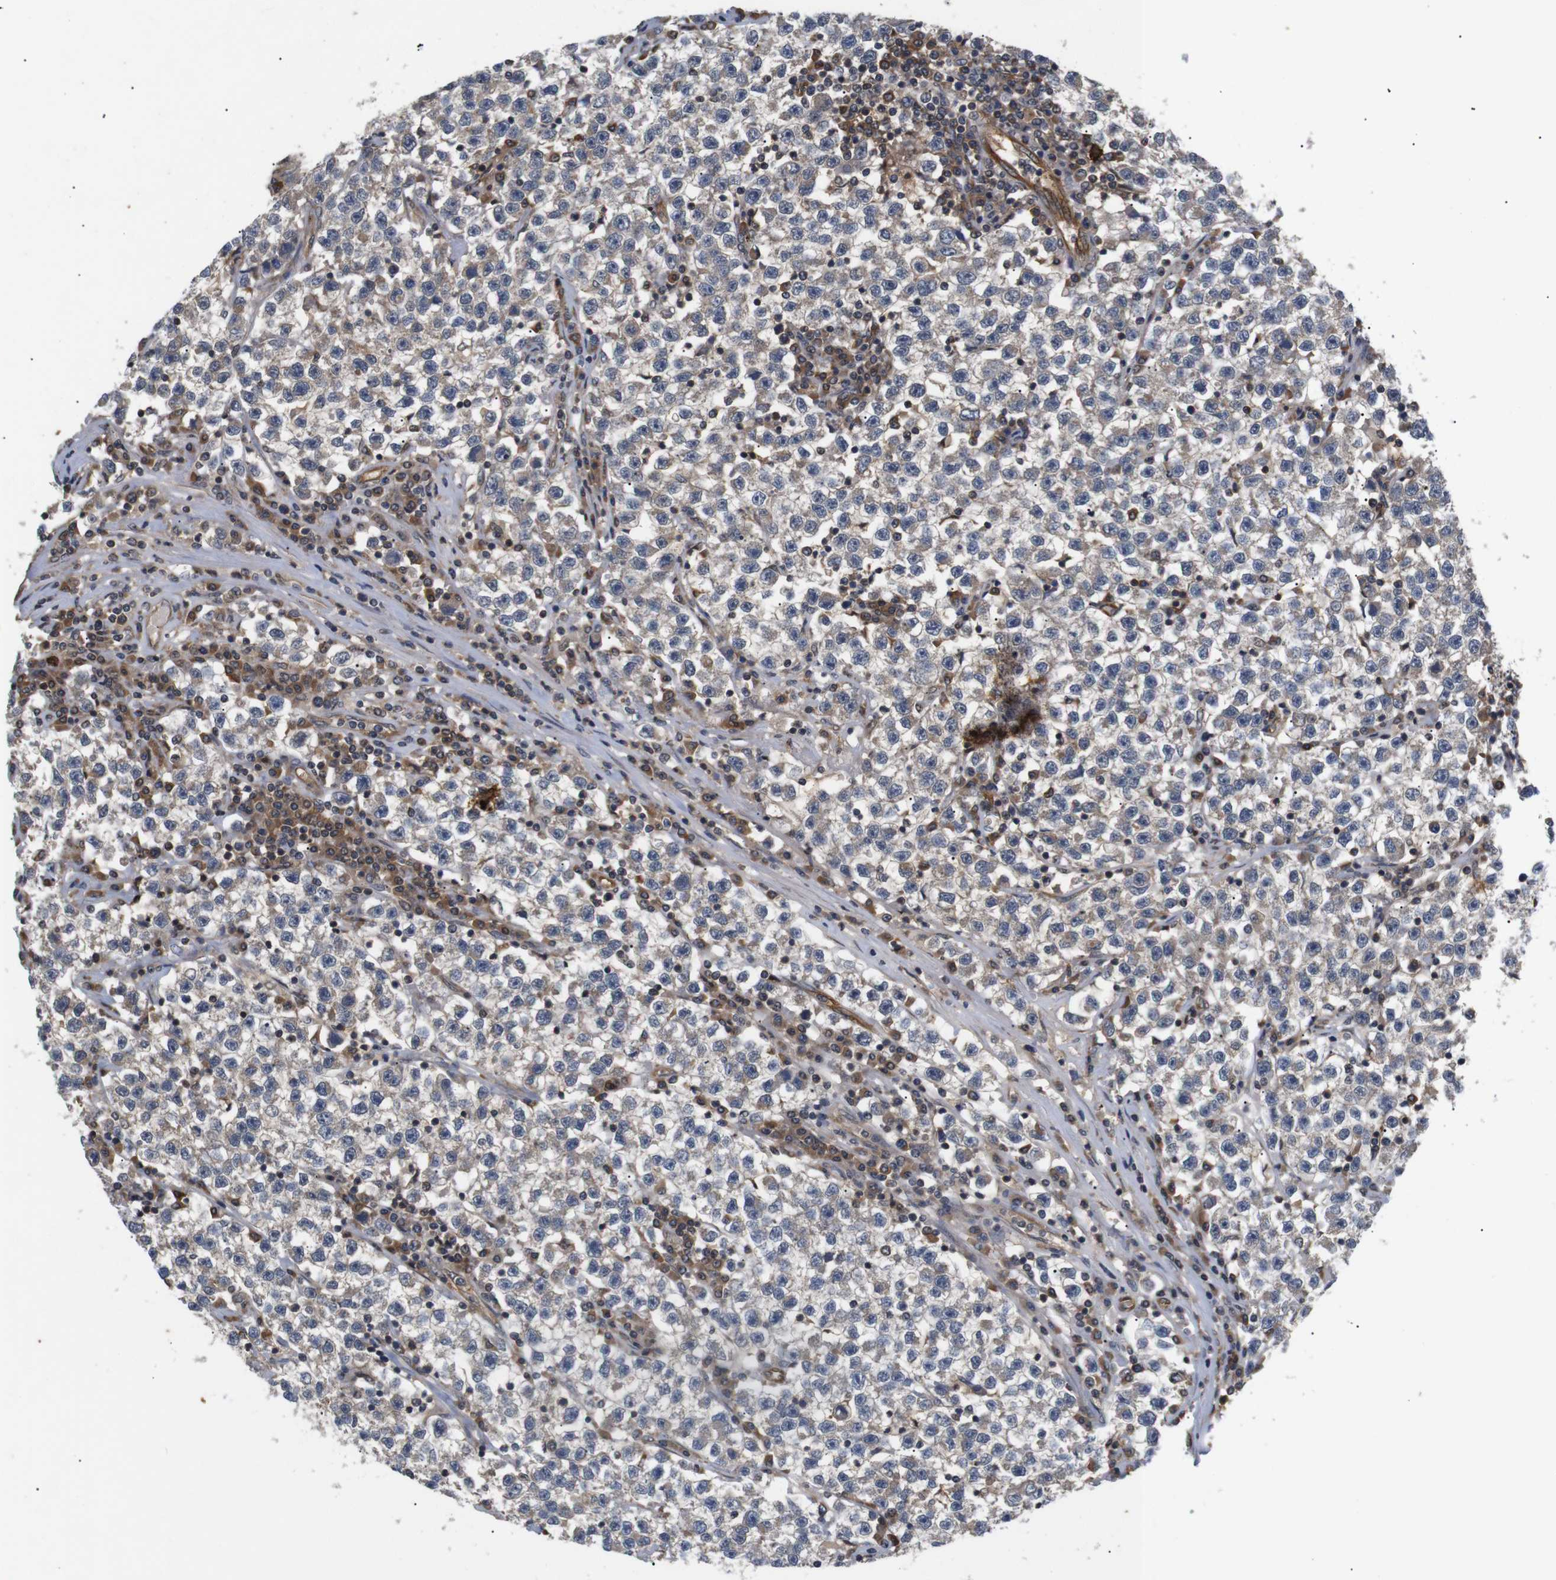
{"staining": {"intensity": "weak", "quantity": ">75%", "location": "cytoplasmic/membranous"}, "tissue": "testis cancer", "cell_type": "Tumor cells", "image_type": "cancer", "snomed": [{"axis": "morphology", "description": "Seminoma, NOS"}, {"axis": "topography", "description": "Testis"}], "caption": "DAB (3,3'-diaminobenzidine) immunohistochemical staining of human testis seminoma shows weak cytoplasmic/membranous protein positivity in approximately >75% of tumor cells. (DAB (3,3'-diaminobenzidine) IHC with brightfield microscopy, high magnification).", "gene": "RIPK1", "patient": {"sex": "male", "age": 22}}